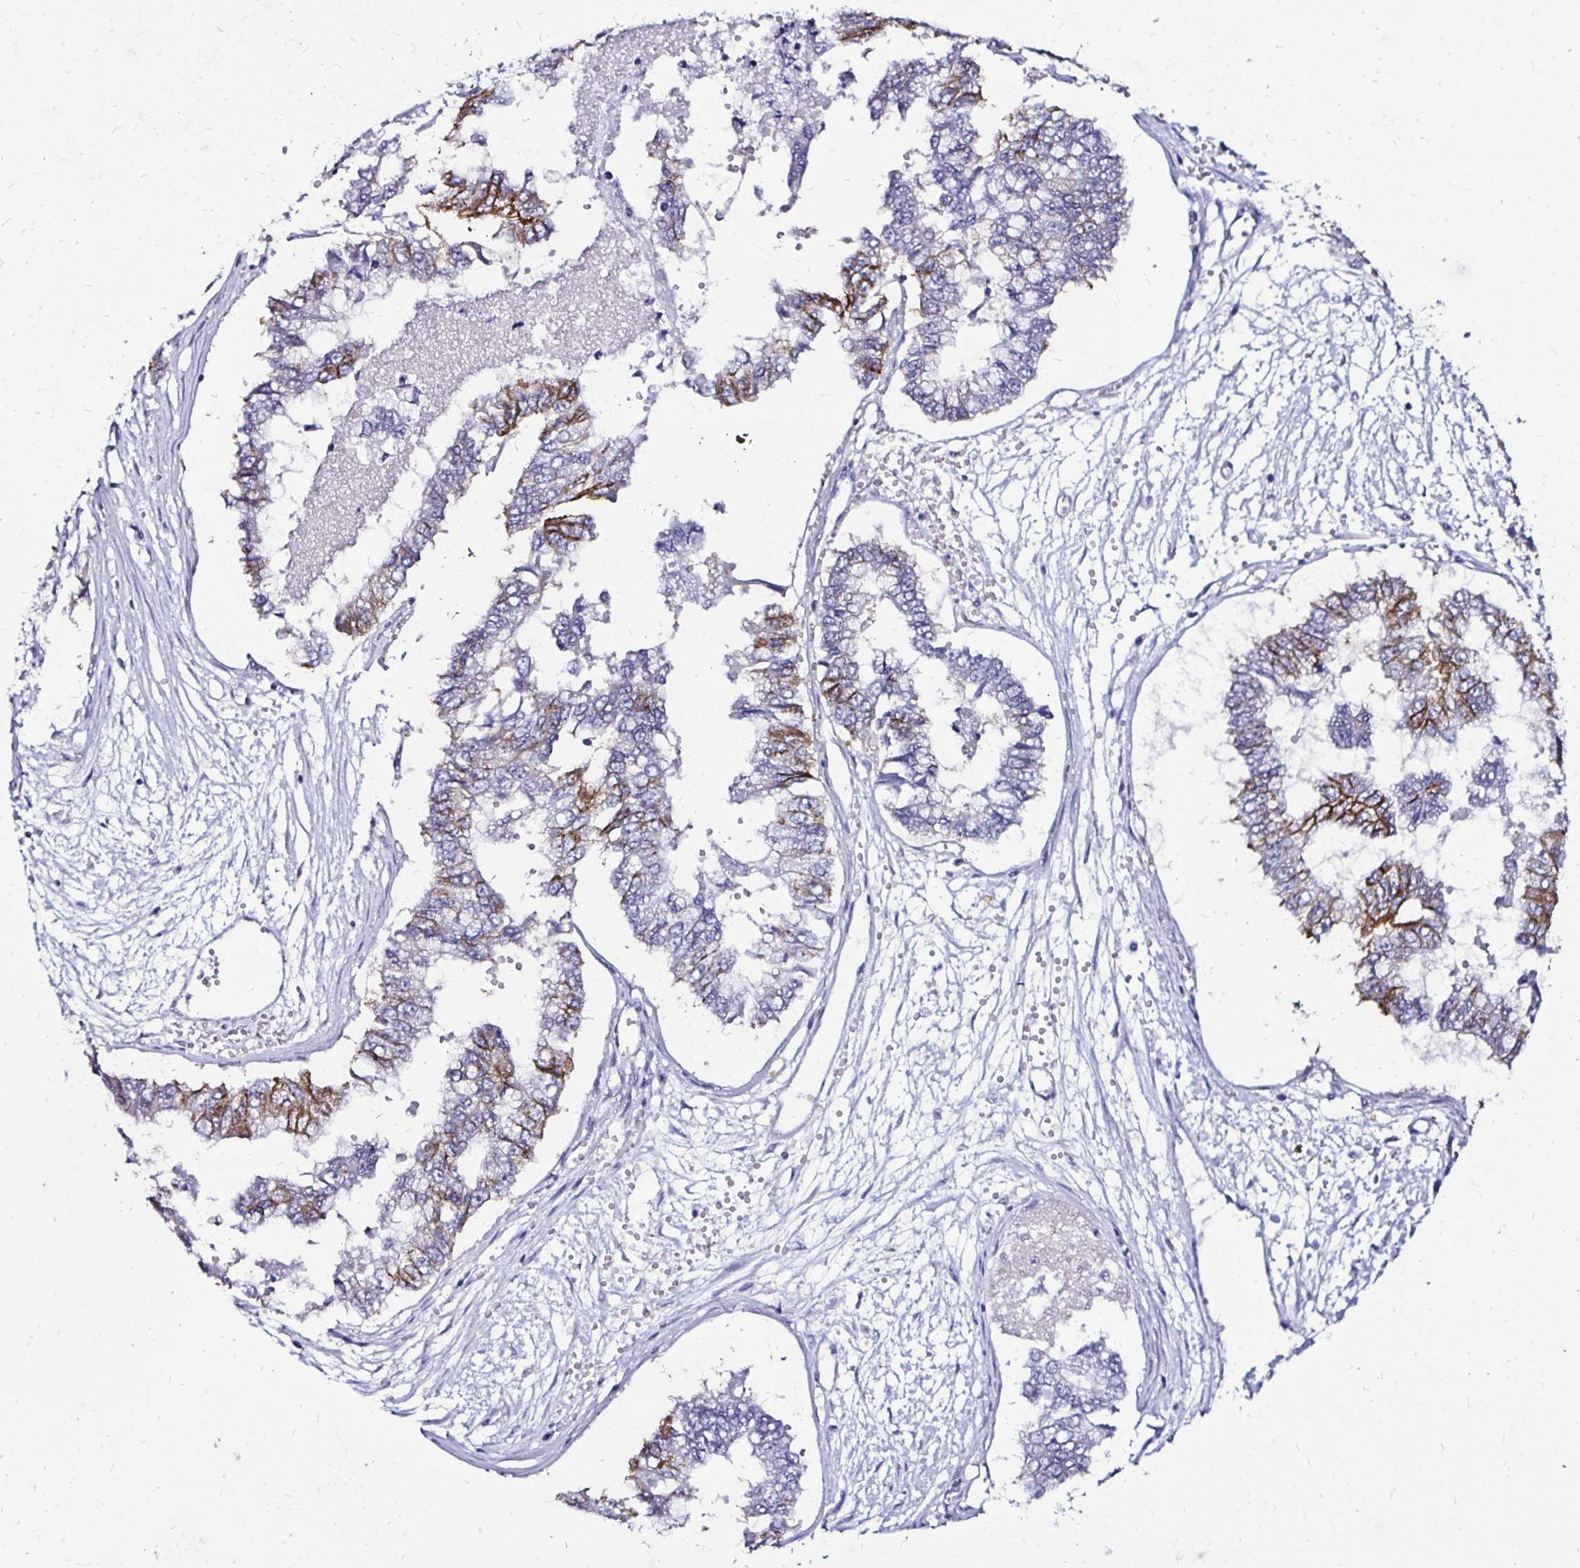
{"staining": {"intensity": "moderate", "quantity": "<25%", "location": "cytoplasmic/membranous"}, "tissue": "ovarian cancer", "cell_type": "Tumor cells", "image_type": "cancer", "snomed": [{"axis": "morphology", "description": "Cystadenocarcinoma, mucinous, NOS"}, {"axis": "topography", "description": "Ovary"}], "caption": "A brown stain labels moderate cytoplasmic/membranous positivity of a protein in human ovarian cancer tumor cells. (brown staining indicates protein expression, while blue staining denotes nuclei).", "gene": "KCNT1", "patient": {"sex": "female", "age": 72}}